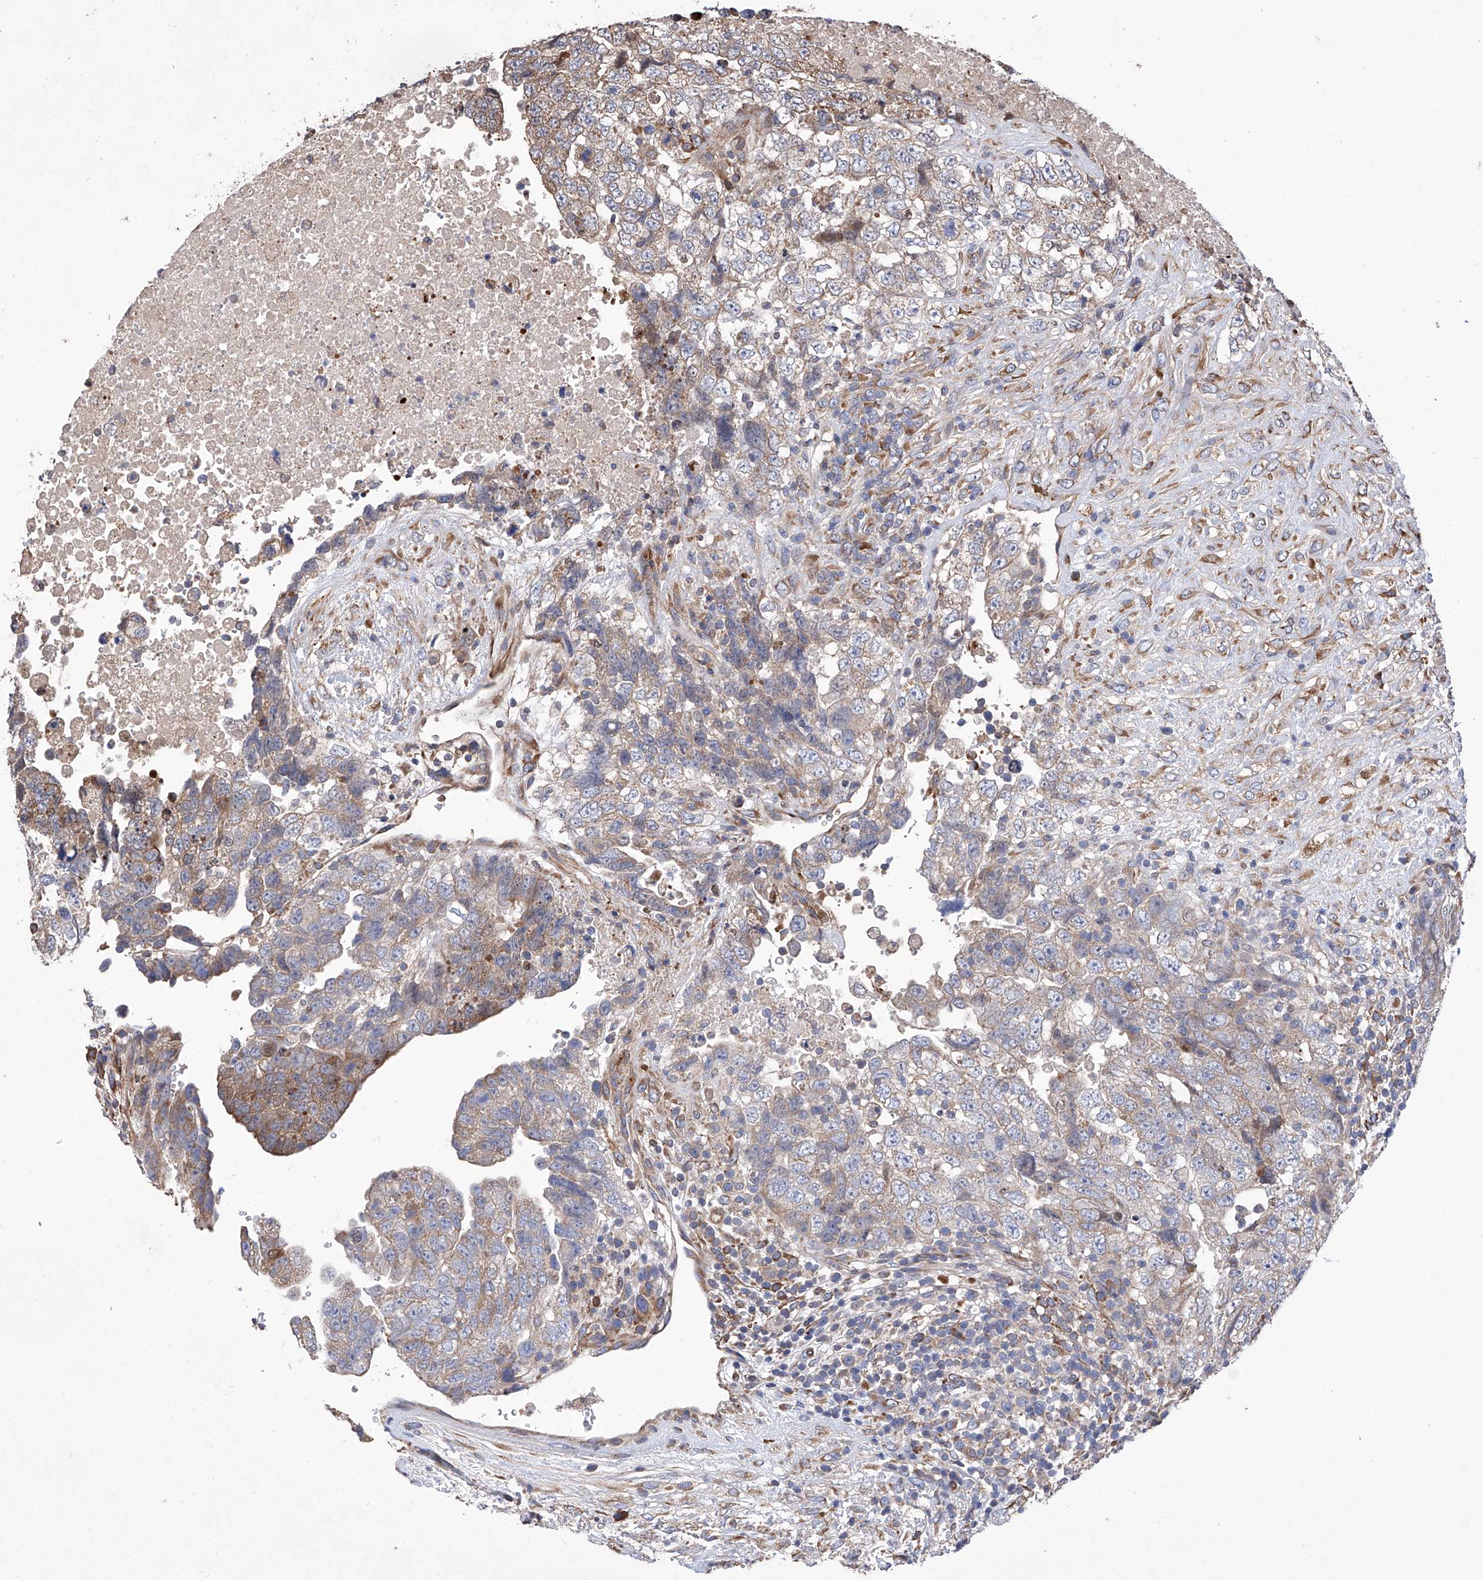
{"staining": {"intensity": "weak", "quantity": ">75%", "location": "cytoplasmic/membranous"}, "tissue": "testis cancer", "cell_type": "Tumor cells", "image_type": "cancer", "snomed": [{"axis": "morphology", "description": "Carcinoma, Embryonal, NOS"}, {"axis": "topography", "description": "Testis"}], "caption": "Human testis embryonal carcinoma stained with a protein marker displays weak staining in tumor cells.", "gene": "INPP5B", "patient": {"sex": "male", "age": 37}}